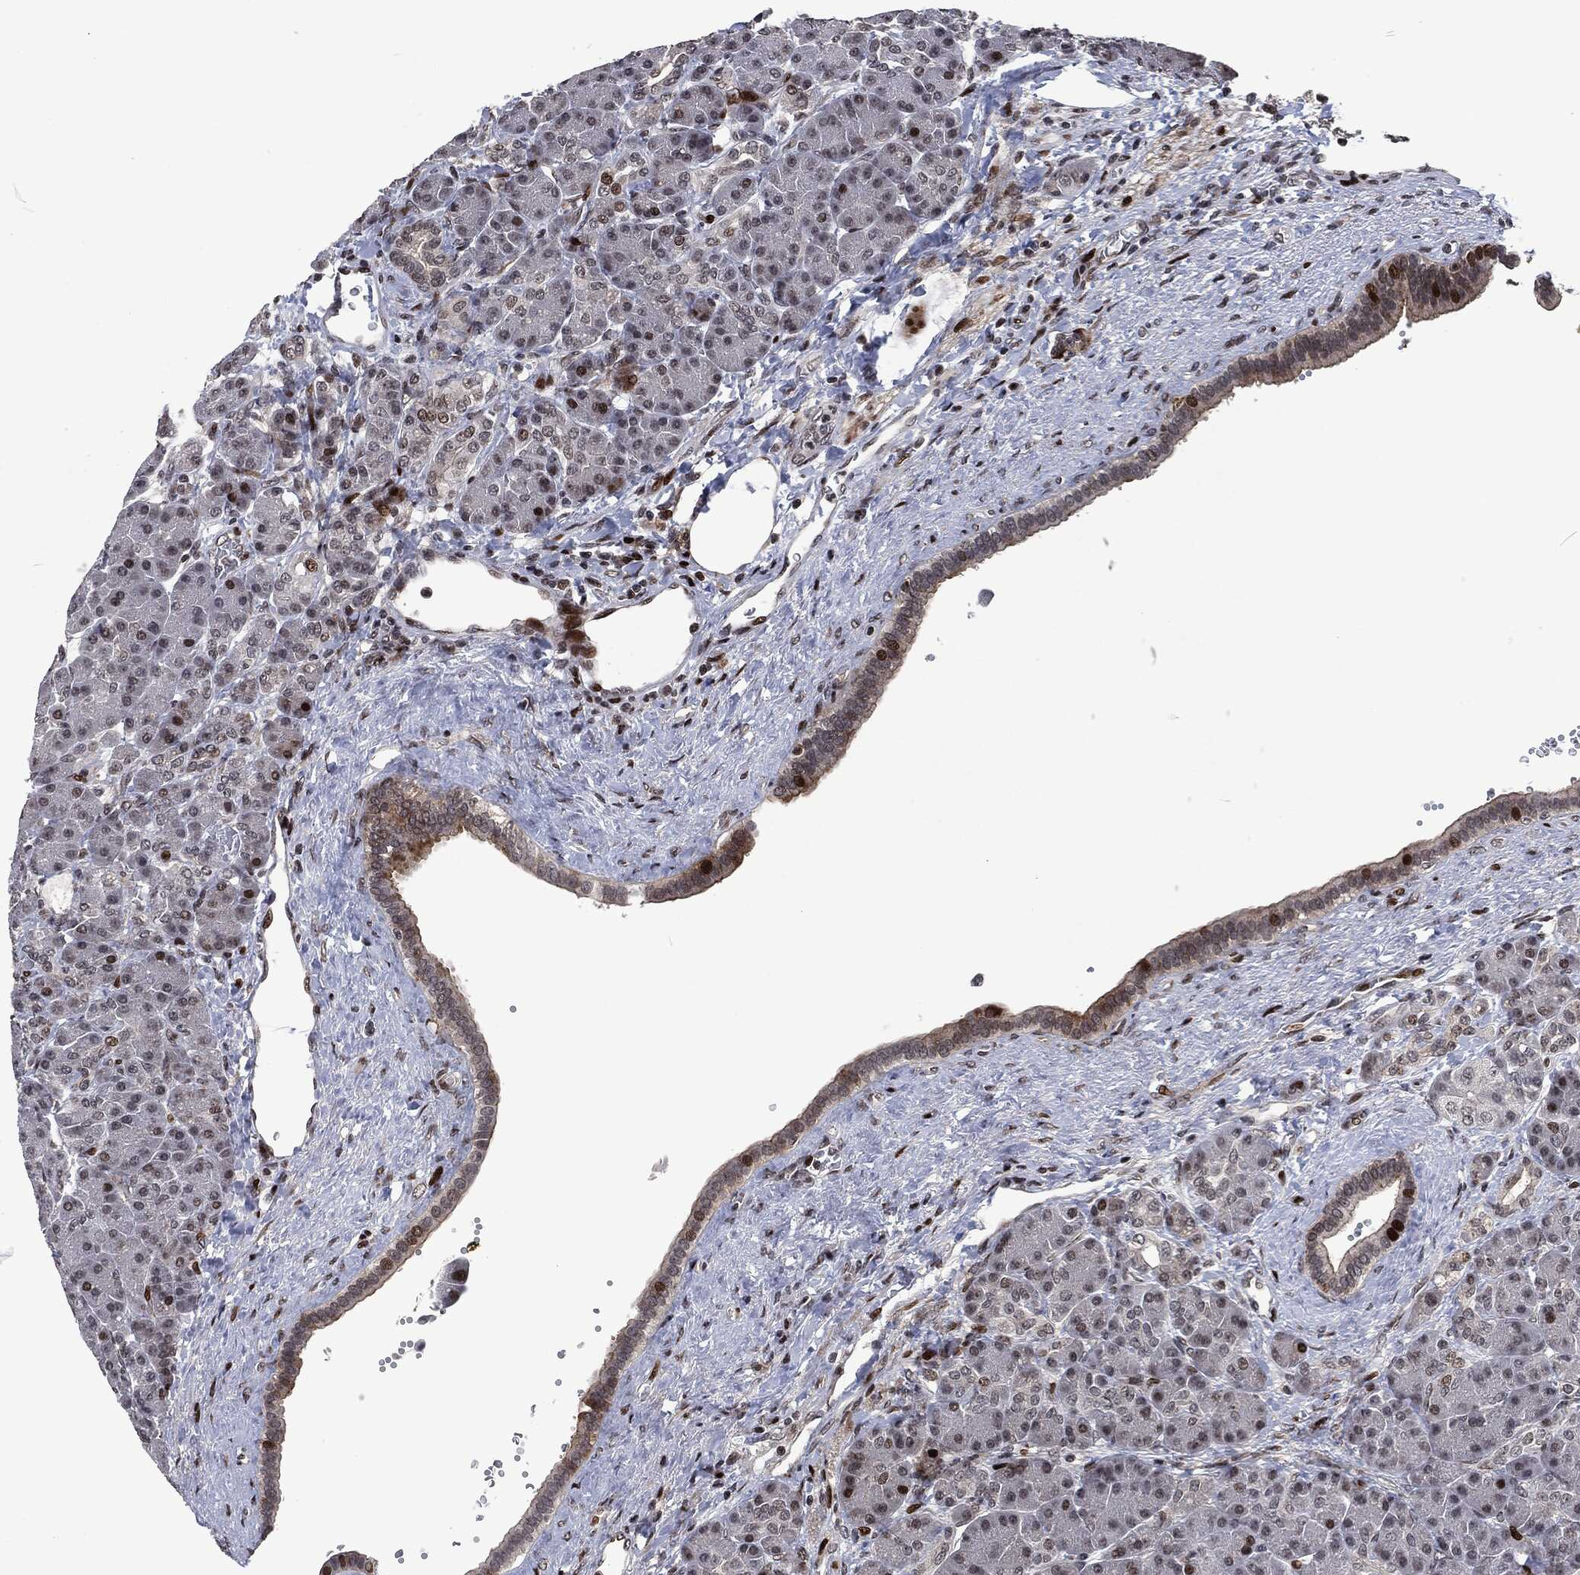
{"staining": {"intensity": "moderate", "quantity": "<25%", "location": "nuclear"}, "tissue": "pancreas", "cell_type": "Exocrine glandular cells", "image_type": "normal", "snomed": [{"axis": "morphology", "description": "Normal tissue, NOS"}, {"axis": "topography", "description": "Pancreas"}], "caption": "Immunohistochemical staining of normal human pancreas demonstrates <25% levels of moderate nuclear protein staining in approximately <25% of exocrine glandular cells.", "gene": "EGFR", "patient": {"sex": "female", "age": 63}}